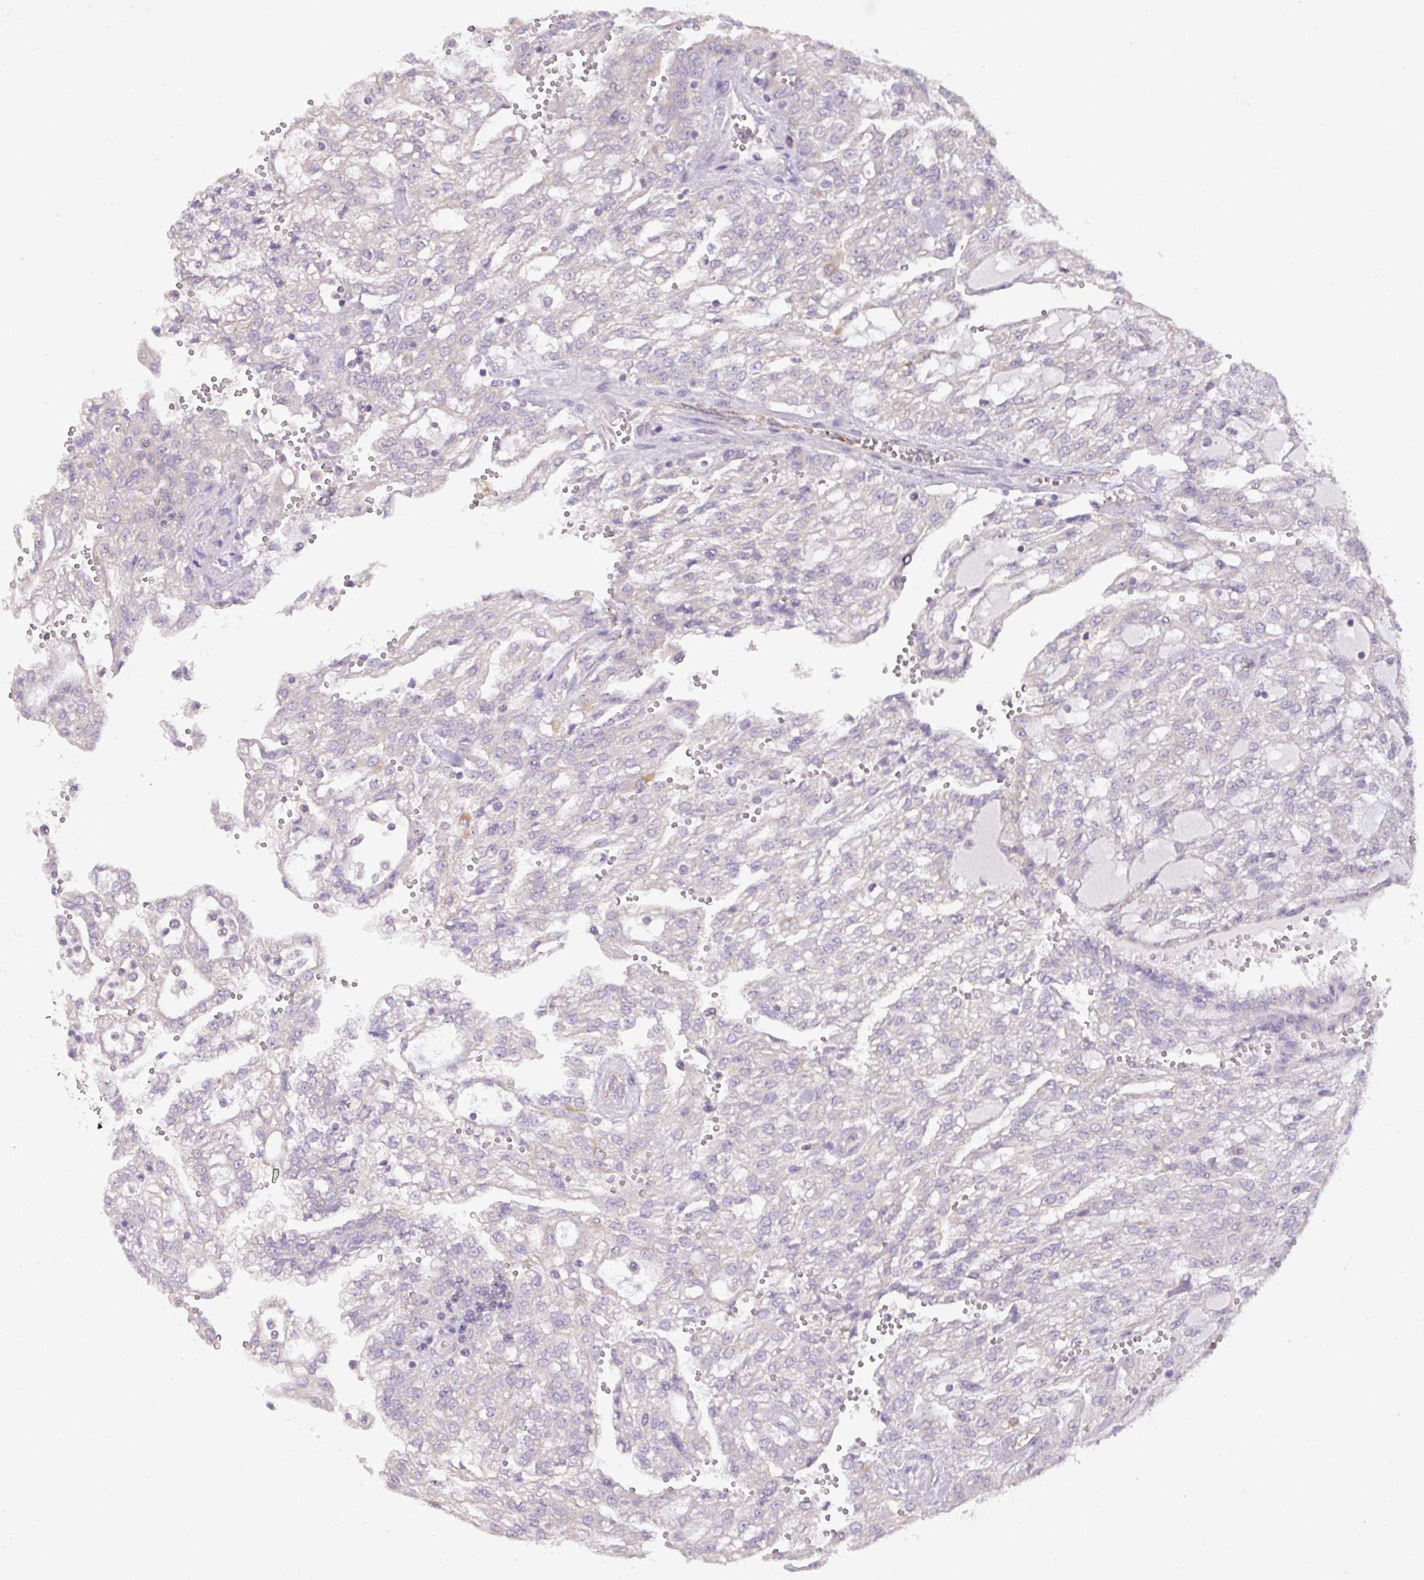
{"staining": {"intensity": "negative", "quantity": "none", "location": "none"}, "tissue": "renal cancer", "cell_type": "Tumor cells", "image_type": "cancer", "snomed": [{"axis": "morphology", "description": "Adenocarcinoma, NOS"}, {"axis": "topography", "description": "Kidney"}], "caption": "Tumor cells are negative for protein expression in human adenocarcinoma (renal). The staining is performed using DAB brown chromogen with nuclei counter-stained in using hematoxylin.", "gene": "ZNF394", "patient": {"sex": "male", "age": 63}}